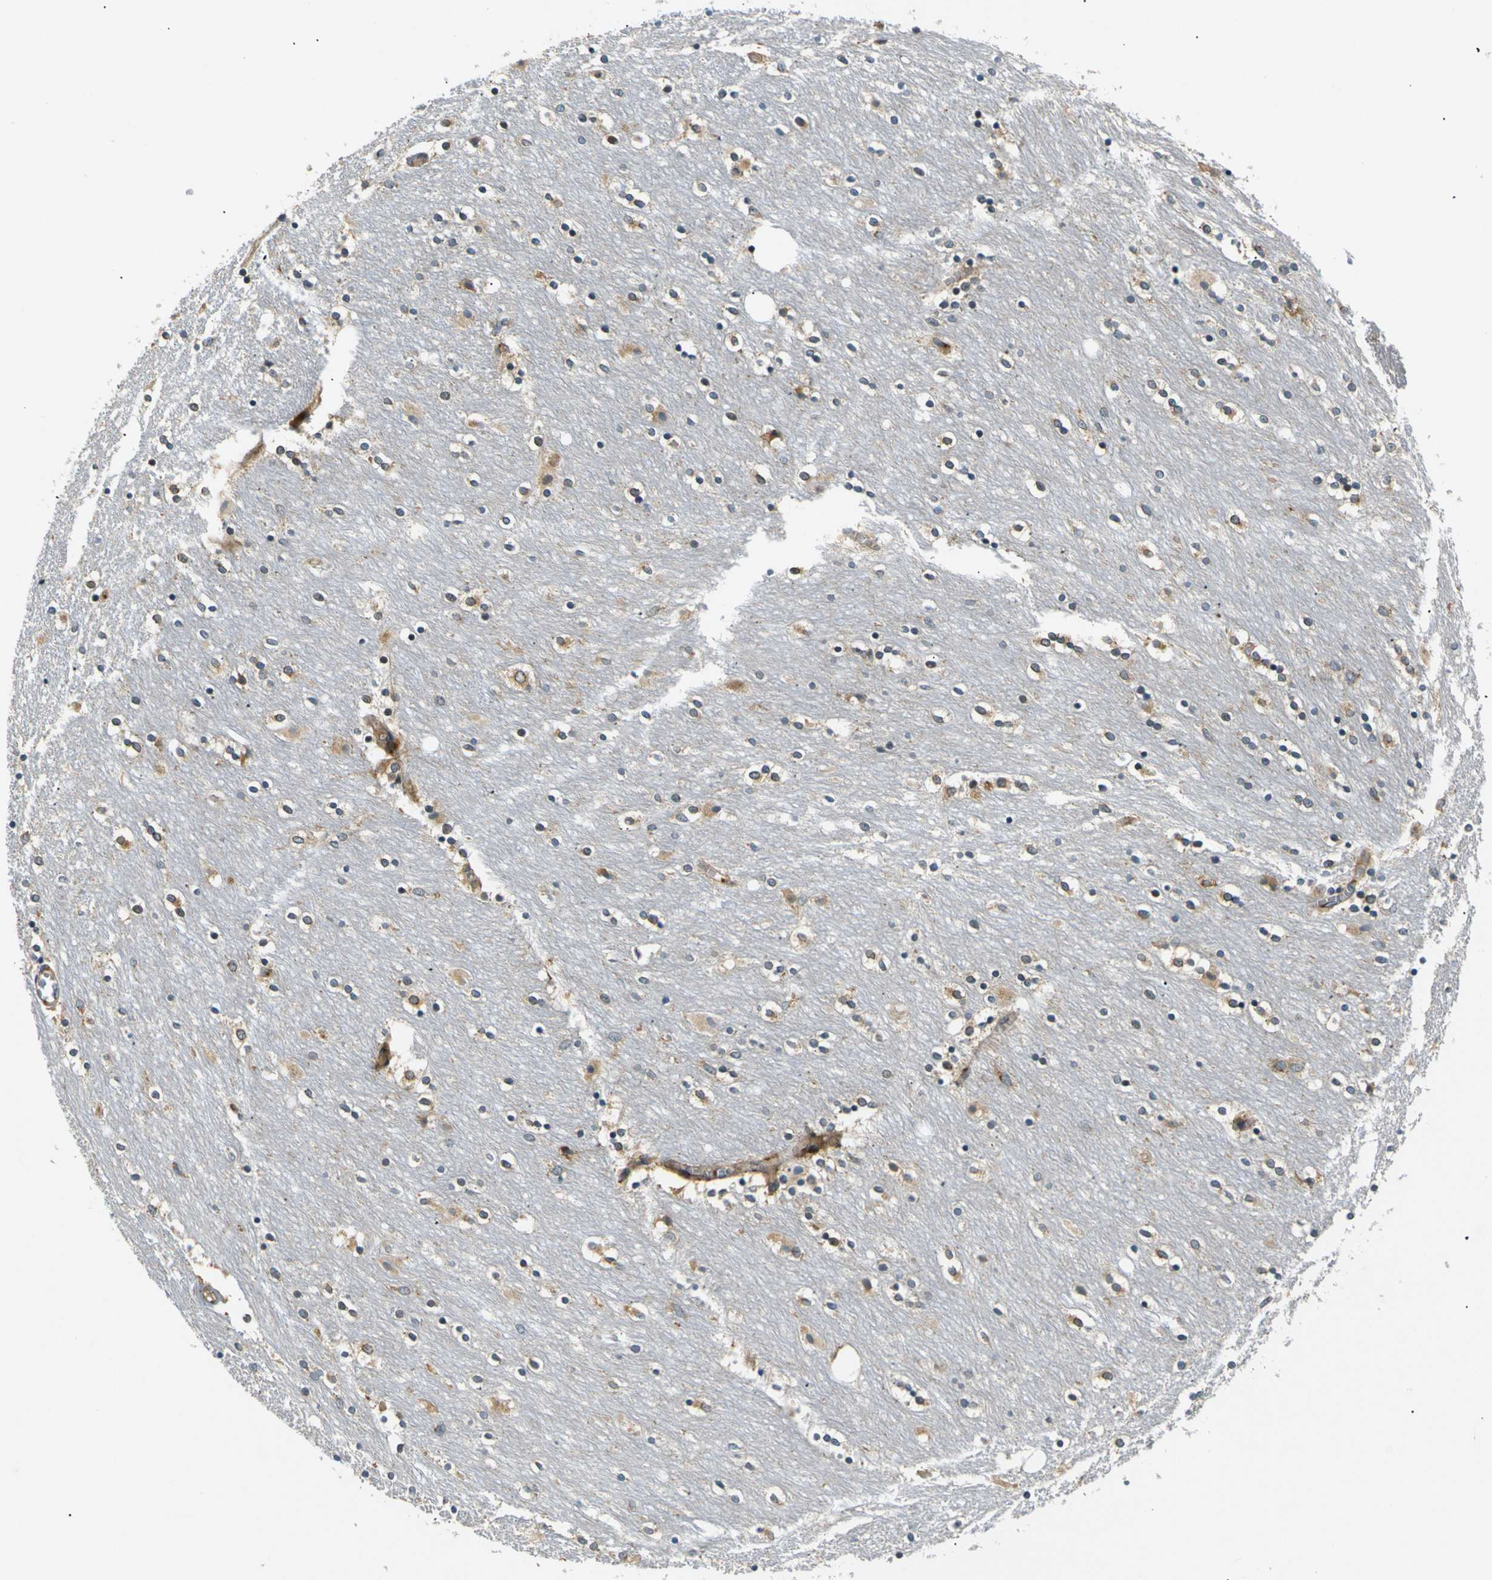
{"staining": {"intensity": "moderate", "quantity": "25%-75%", "location": "cytoplasmic/membranous"}, "tissue": "caudate", "cell_type": "Glial cells", "image_type": "normal", "snomed": [{"axis": "morphology", "description": "Normal tissue, NOS"}, {"axis": "topography", "description": "Lateral ventricle wall"}], "caption": "The image shows immunohistochemical staining of normal caudate. There is moderate cytoplasmic/membranous staining is present in about 25%-75% of glial cells. The protein of interest is stained brown, and the nuclei are stained in blue (DAB IHC with brightfield microscopy, high magnification).", "gene": "ABCE1", "patient": {"sex": "female", "age": 54}}